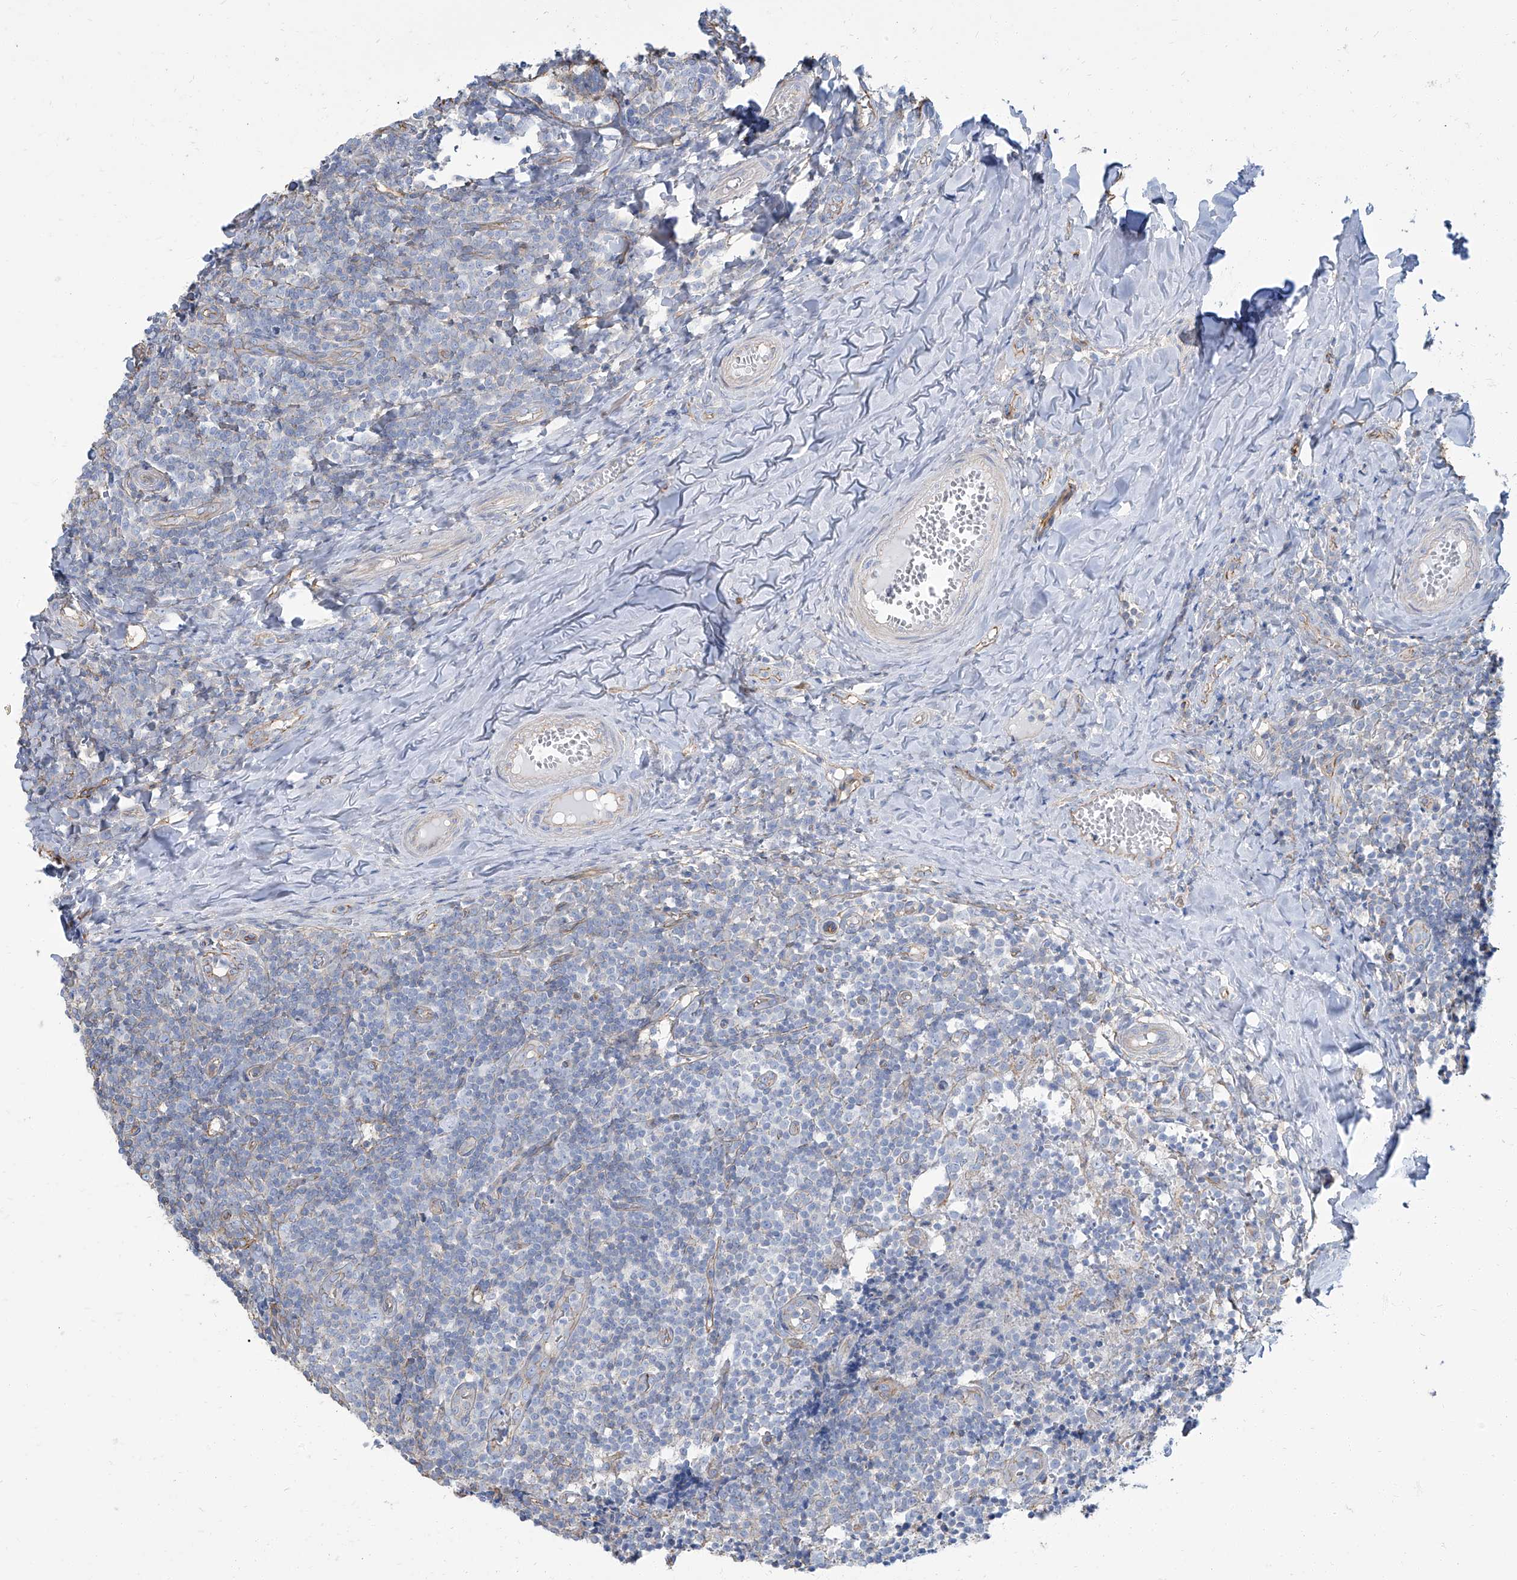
{"staining": {"intensity": "negative", "quantity": "none", "location": "none"}, "tissue": "tonsil", "cell_type": "Germinal center cells", "image_type": "normal", "snomed": [{"axis": "morphology", "description": "Normal tissue, NOS"}, {"axis": "topography", "description": "Tonsil"}], "caption": "The IHC micrograph has no significant expression in germinal center cells of tonsil. (DAB (3,3'-diaminobenzidine) immunohistochemistry visualized using brightfield microscopy, high magnification).", "gene": "TXLNB", "patient": {"sex": "female", "age": 19}}